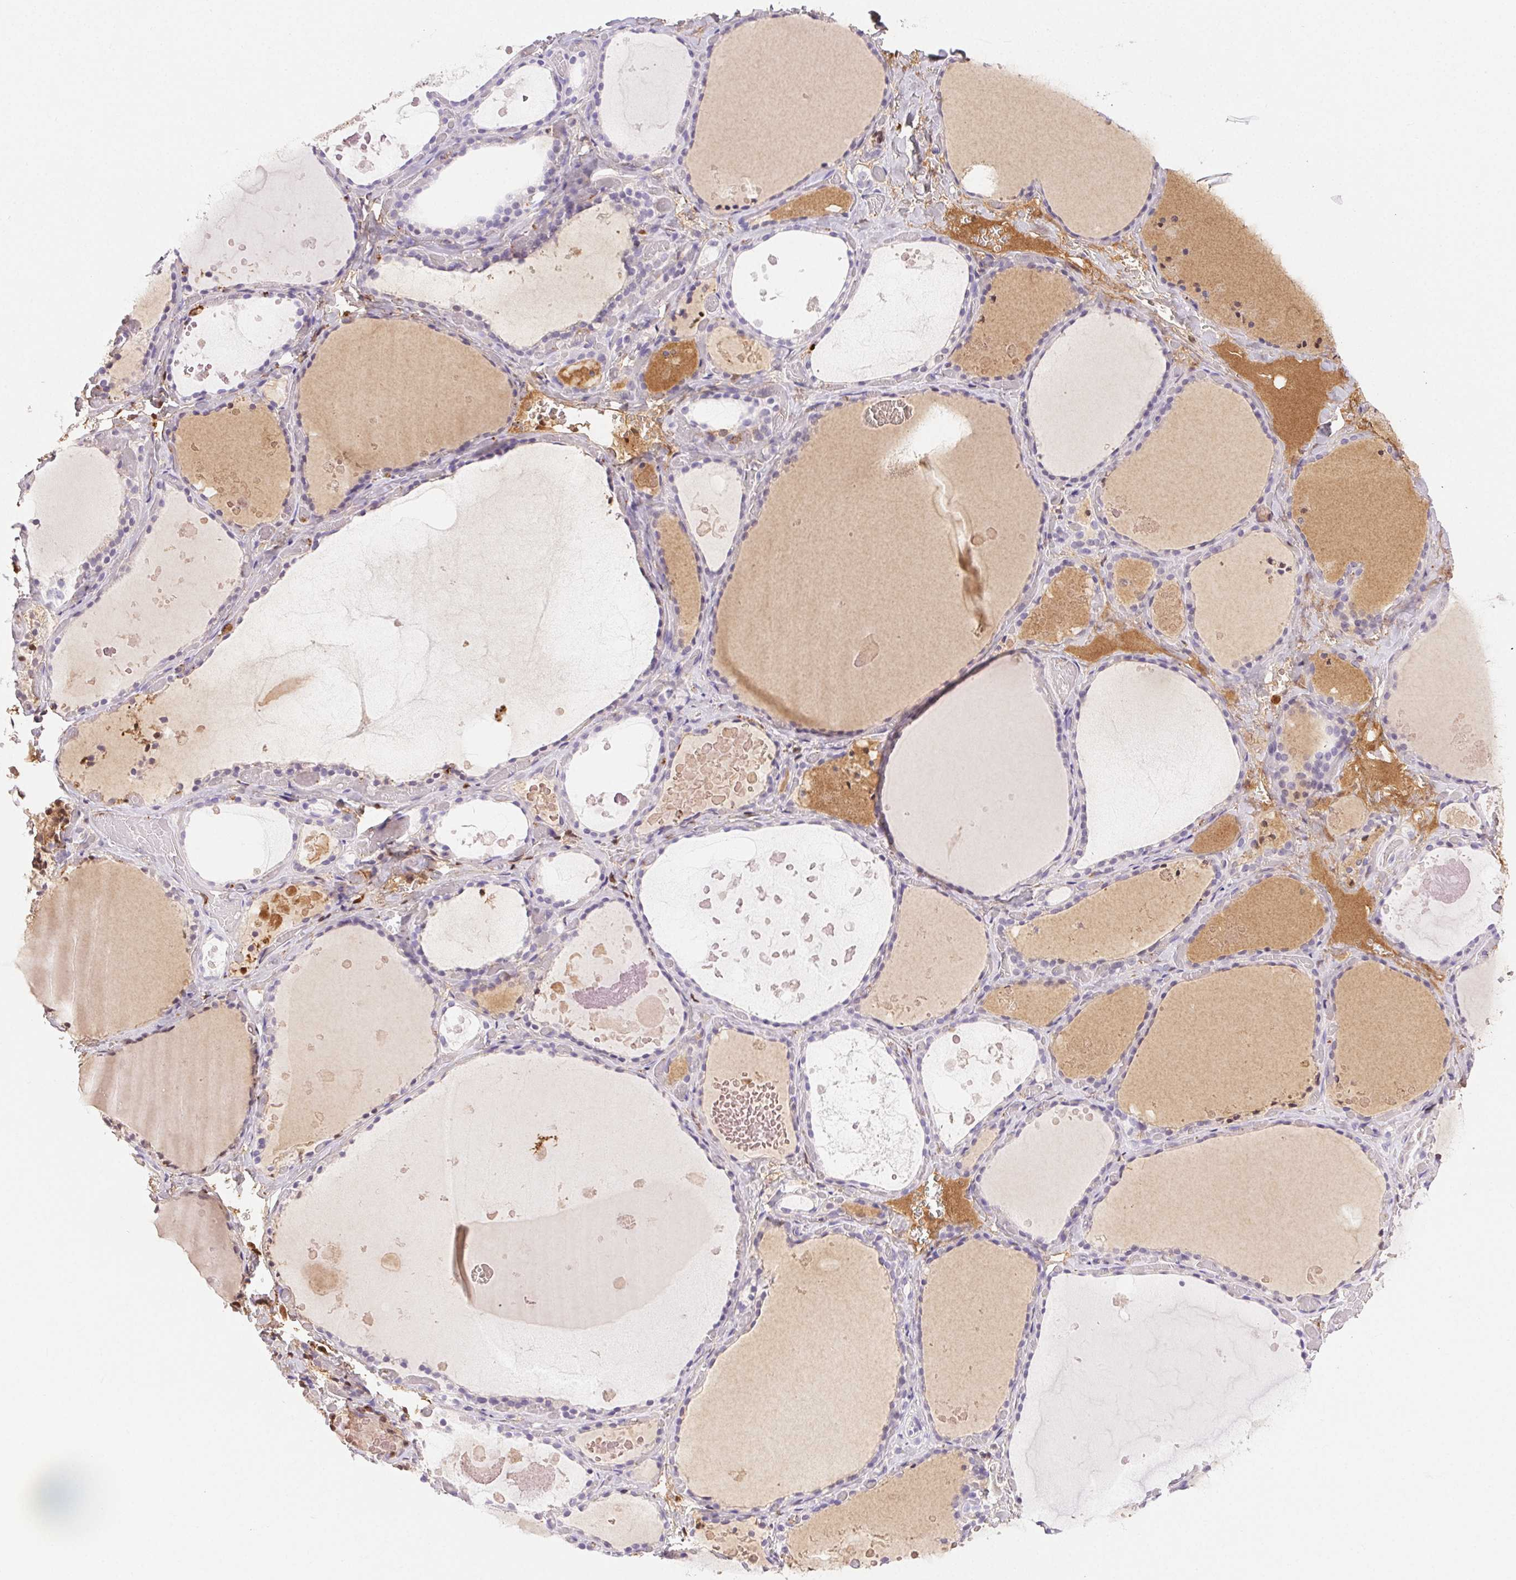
{"staining": {"intensity": "negative", "quantity": "none", "location": "none"}, "tissue": "thyroid gland", "cell_type": "Glandular cells", "image_type": "normal", "snomed": [{"axis": "morphology", "description": "Normal tissue, NOS"}, {"axis": "topography", "description": "Thyroid gland"}], "caption": "High power microscopy photomicrograph of an IHC histopathology image of unremarkable thyroid gland, revealing no significant staining in glandular cells. Brightfield microscopy of IHC stained with DAB (3,3'-diaminobenzidine) (brown) and hematoxylin (blue), captured at high magnification.", "gene": "FGA", "patient": {"sex": "female", "age": 56}}